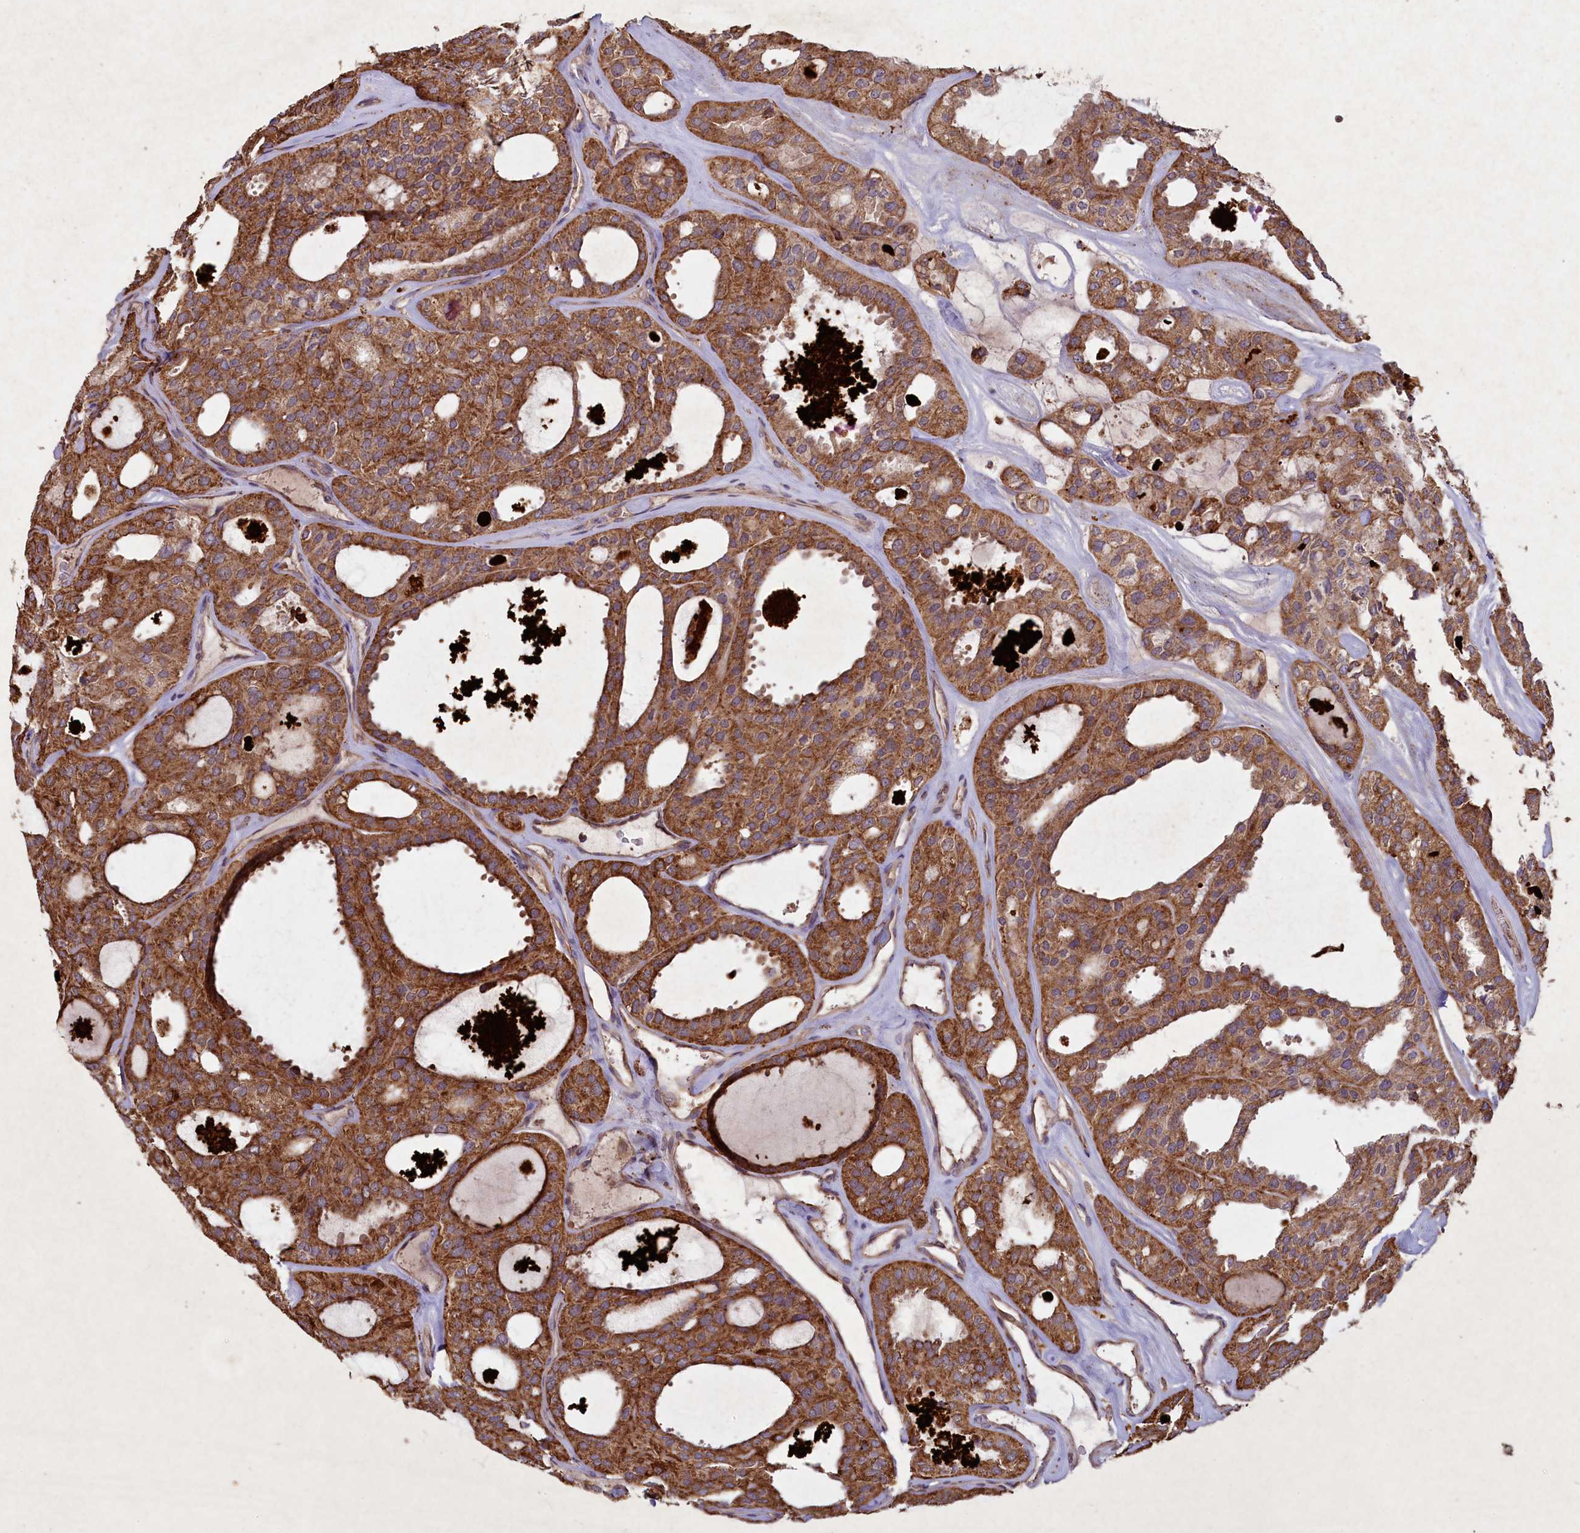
{"staining": {"intensity": "moderate", "quantity": ">75%", "location": "cytoplasmic/membranous"}, "tissue": "thyroid cancer", "cell_type": "Tumor cells", "image_type": "cancer", "snomed": [{"axis": "morphology", "description": "Follicular adenoma carcinoma, NOS"}, {"axis": "topography", "description": "Thyroid gland"}], "caption": "Brown immunohistochemical staining in human thyroid cancer (follicular adenoma carcinoma) reveals moderate cytoplasmic/membranous staining in approximately >75% of tumor cells.", "gene": "CIAO2B", "patient": {"sex": "male", "age": 75}}